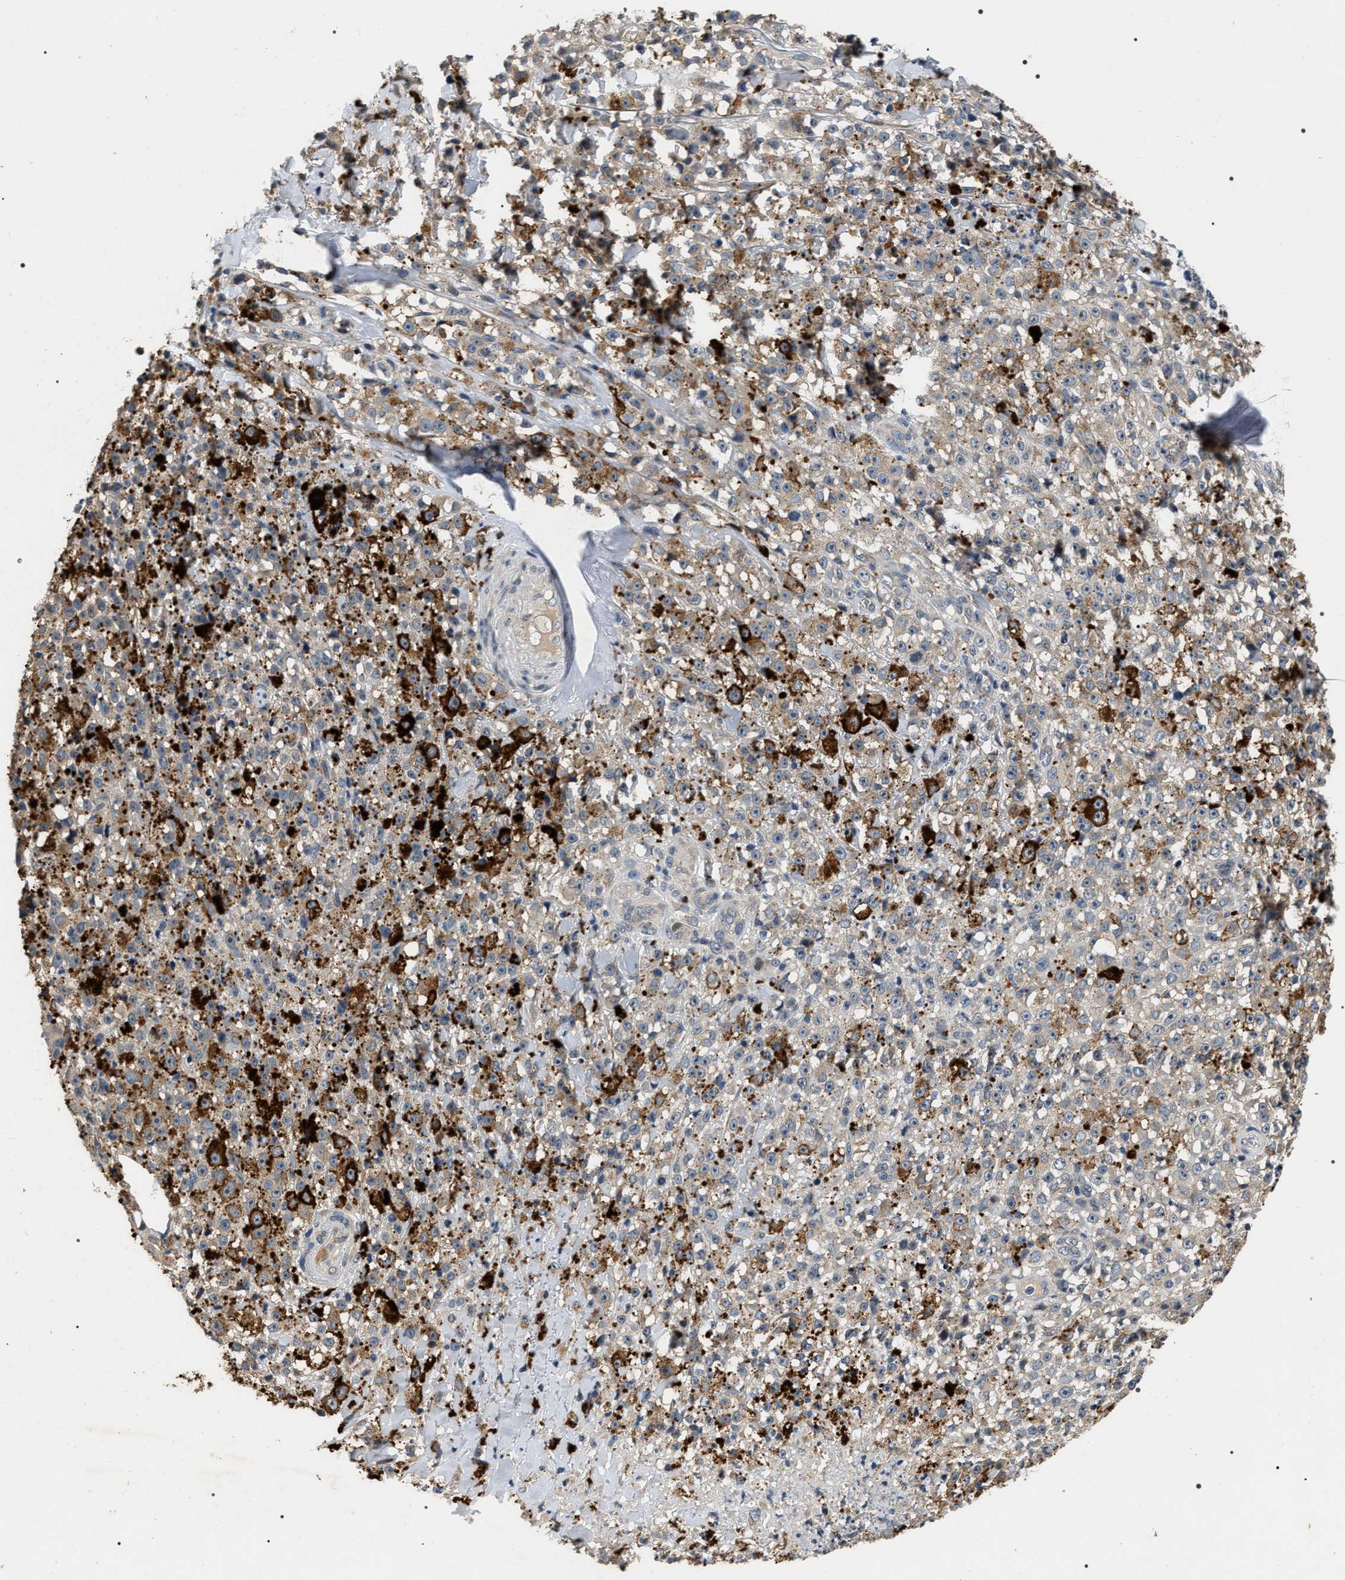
{"staining": {"intensity": "negative", "quantity": "none", "location": "none"}, "tissue": "melanoma", "cell_type": "Tumor cells", "image_type": "cancer", "snomed": [{"axis": "morphology", "description": "Malignant melanoma, NOS"}, {"axis": "topography", "description": "Skin"}], "caption": "Image shows no protein expression in tumor cells of melanoma tissue.", "gene": "IFT81", "patient": {"sex": "female", "age": 82}}